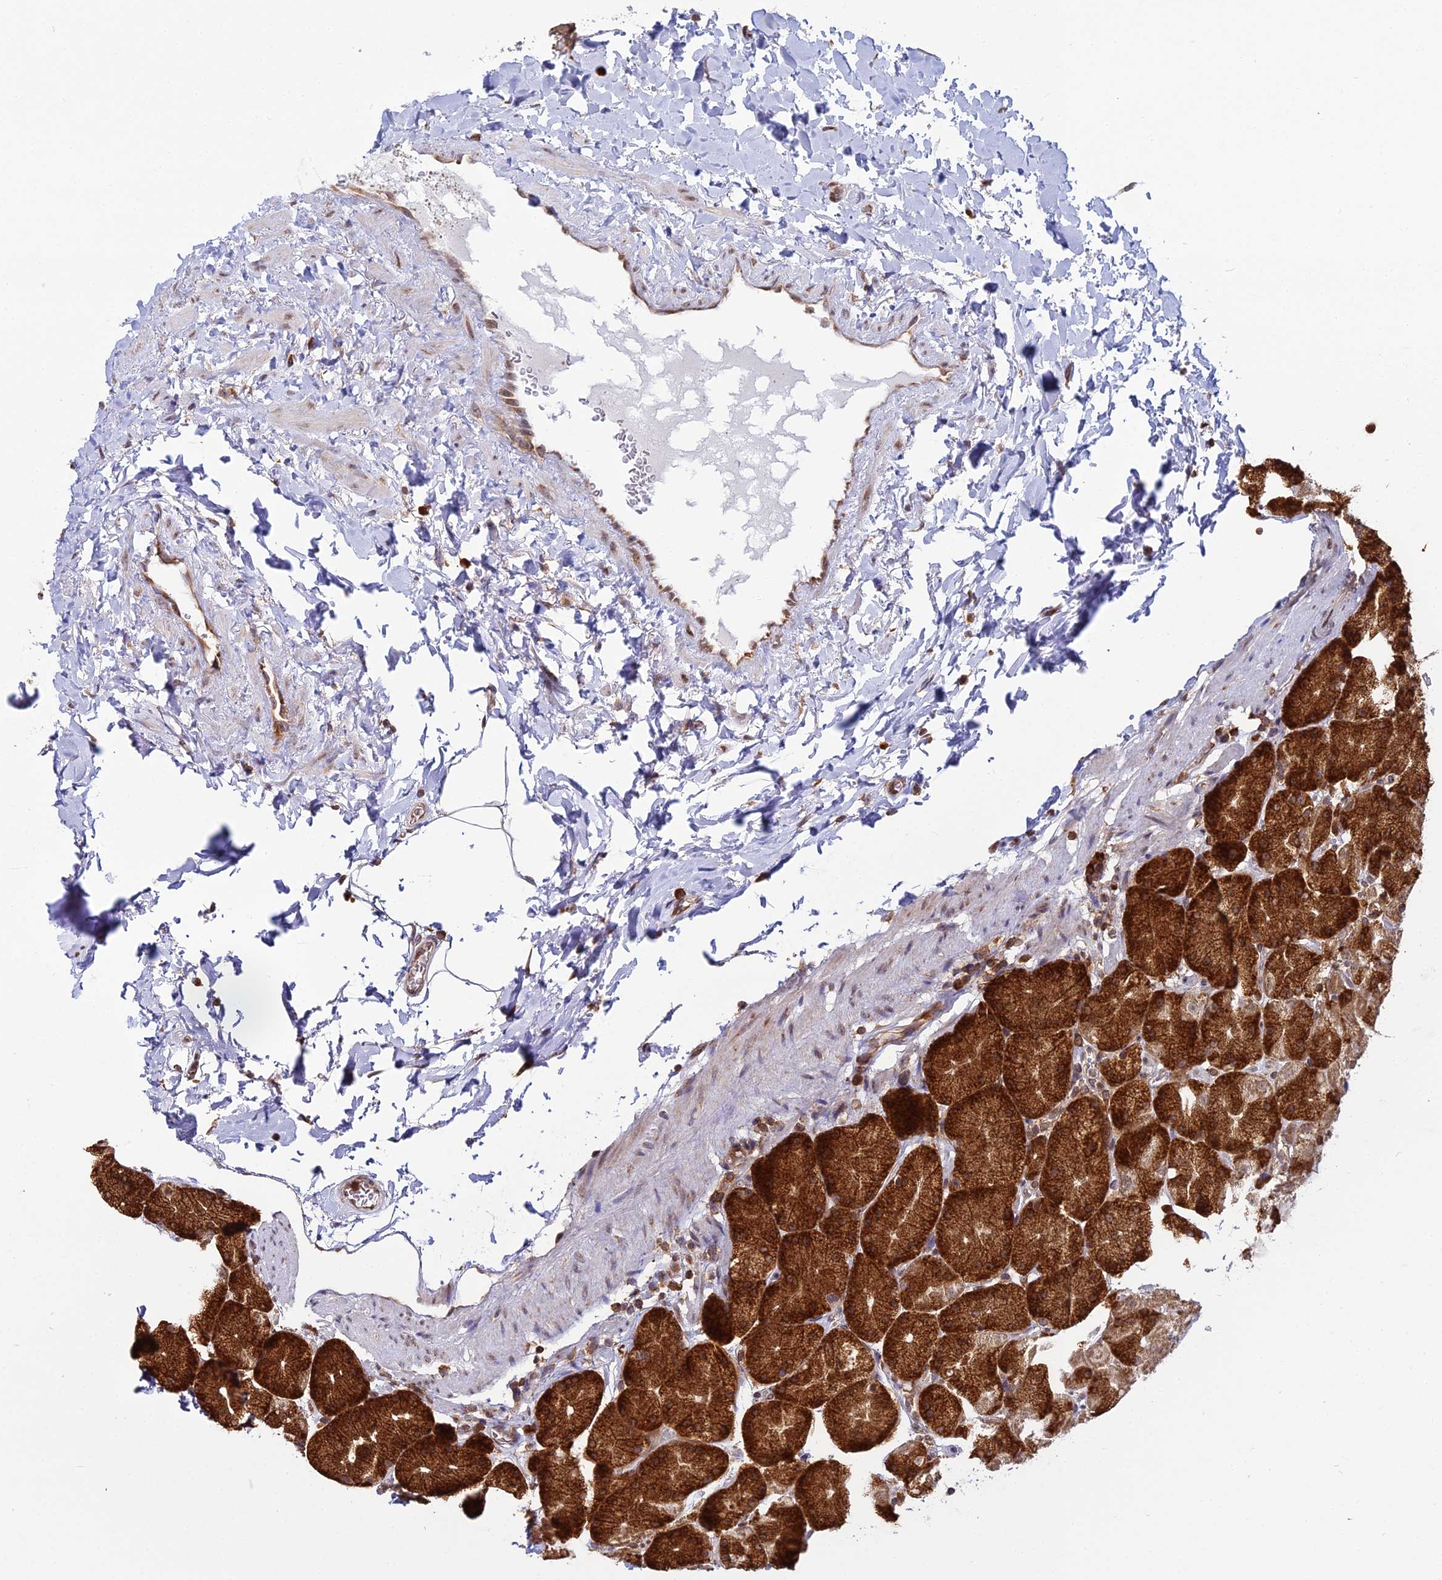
{"staining": {"intensity": "strong", "quantity": ">75%", "location": "cytoplasmic/membranous"}, "tissue": "stomach", "cell_type": "Glandular cells", "image_type": "normal", "snomed": [{"axis": "morphology", "description": "Normal tissue, NOS"}, {"axis": "topography", "description": "Stomach, upper"}, {"axis": "topography", "description": "Stomach, lower"}], "caption": "The immunohistochemical stain labels strong cytoplasmic/membranous positivity in glandular cells of benign stomach.", "gene": "RPL26", "patient": {"sex": "male", "age": 67}}